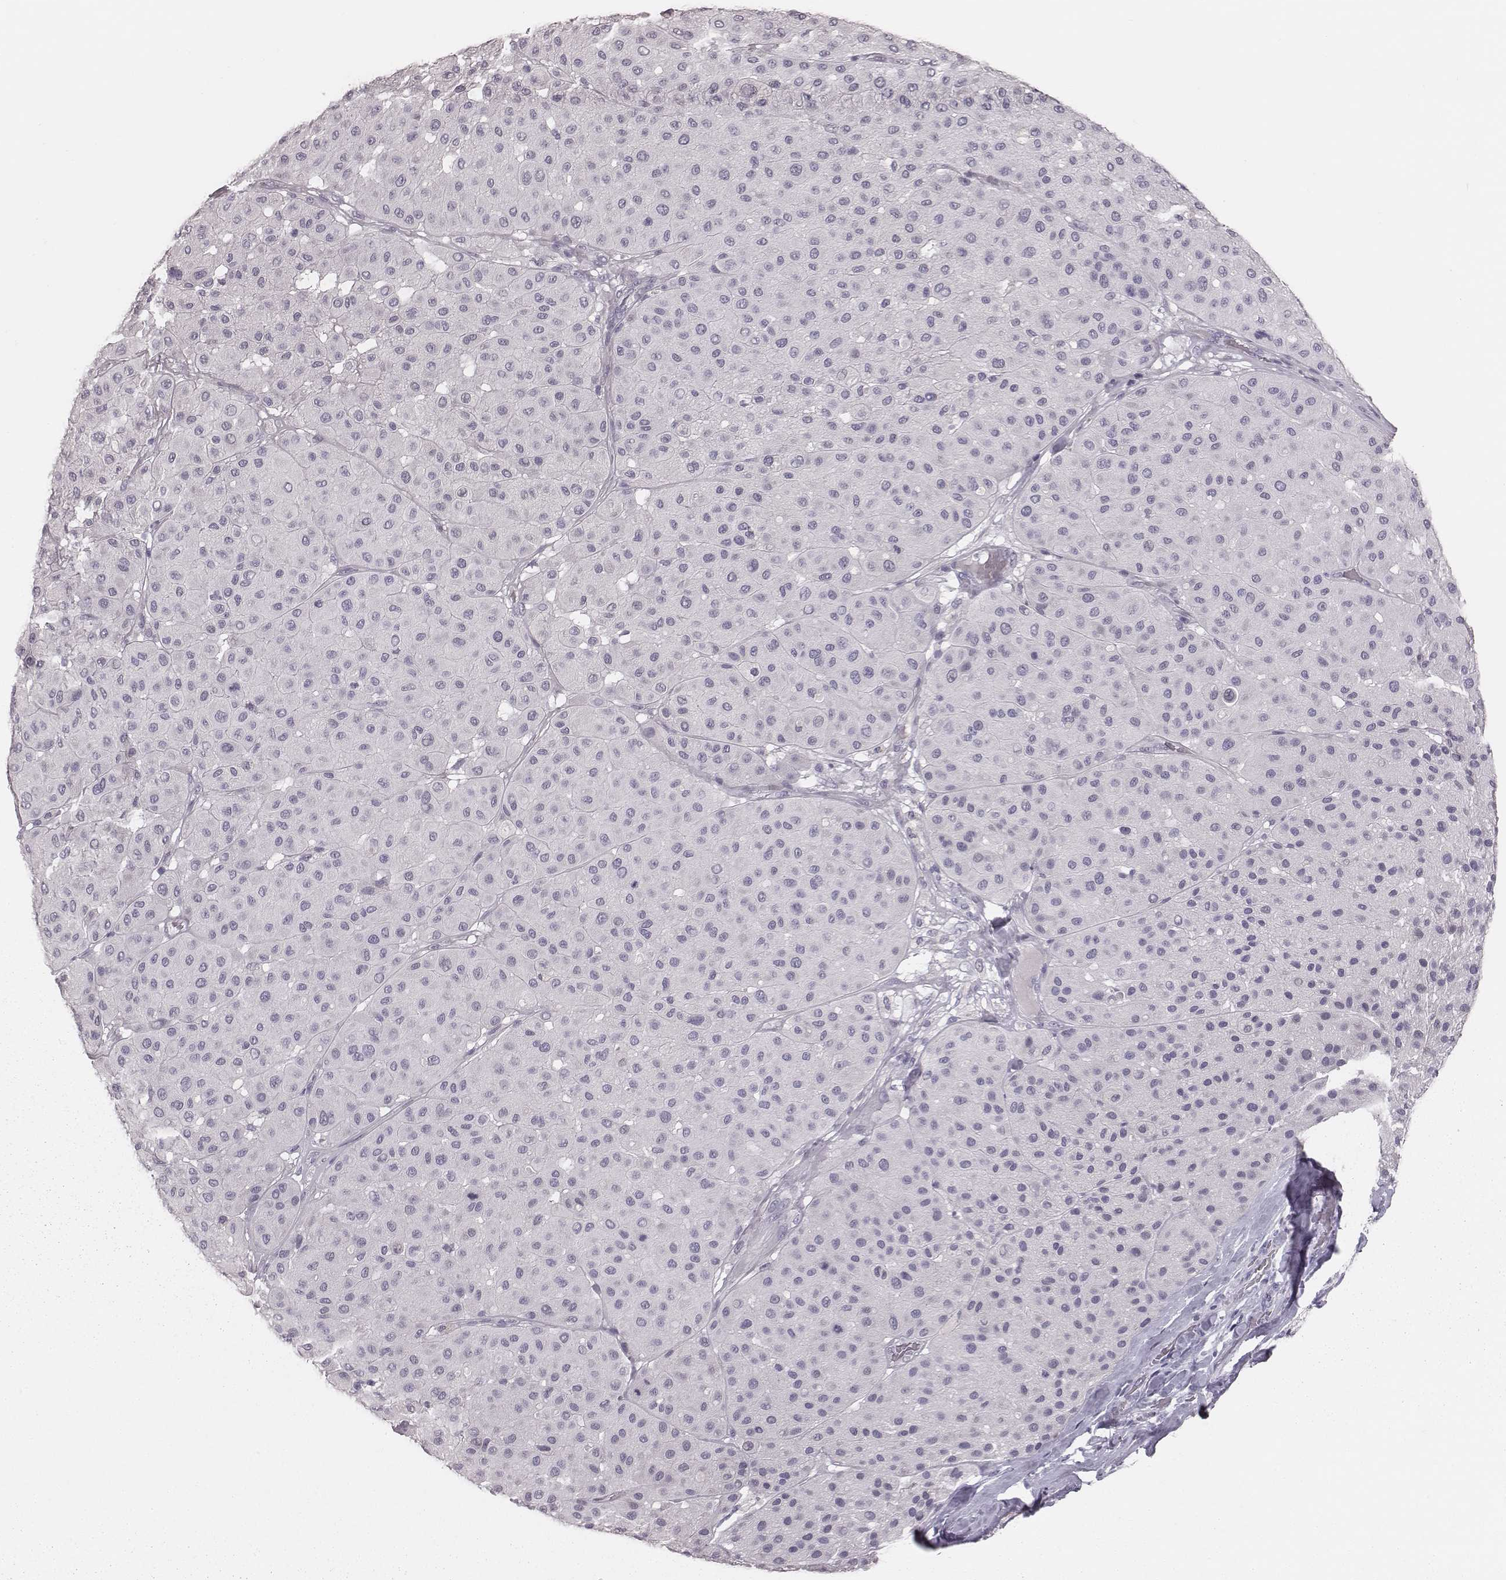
{"staining": {"intensity": "negative", "quantity": "none", "location": "none"}, "tissue": "melanoma", "cell_type": "Tumor cells", "image_type": "cancer", "snomed": [{"axis": "morphology", "description": "Malignant melanoma, Metastatic site"}, {"axis": "topography", "description": "Smooth muscle"}], "caption": "High power microscopy photomicrograph of an immunohistochemistry (IHC) histopathology image of malignant melanoma (metastatic site), revealing no significant positivity in tumor cells. (Stains: DAB (3,3'-diaminobenzidine) immunohistochemistry with hematoxylin counter stain, Microscopy: brightfield microscopy at high magnification).", "gene": "CSHL1", "patient": {"sex": "male", "age": 41}}